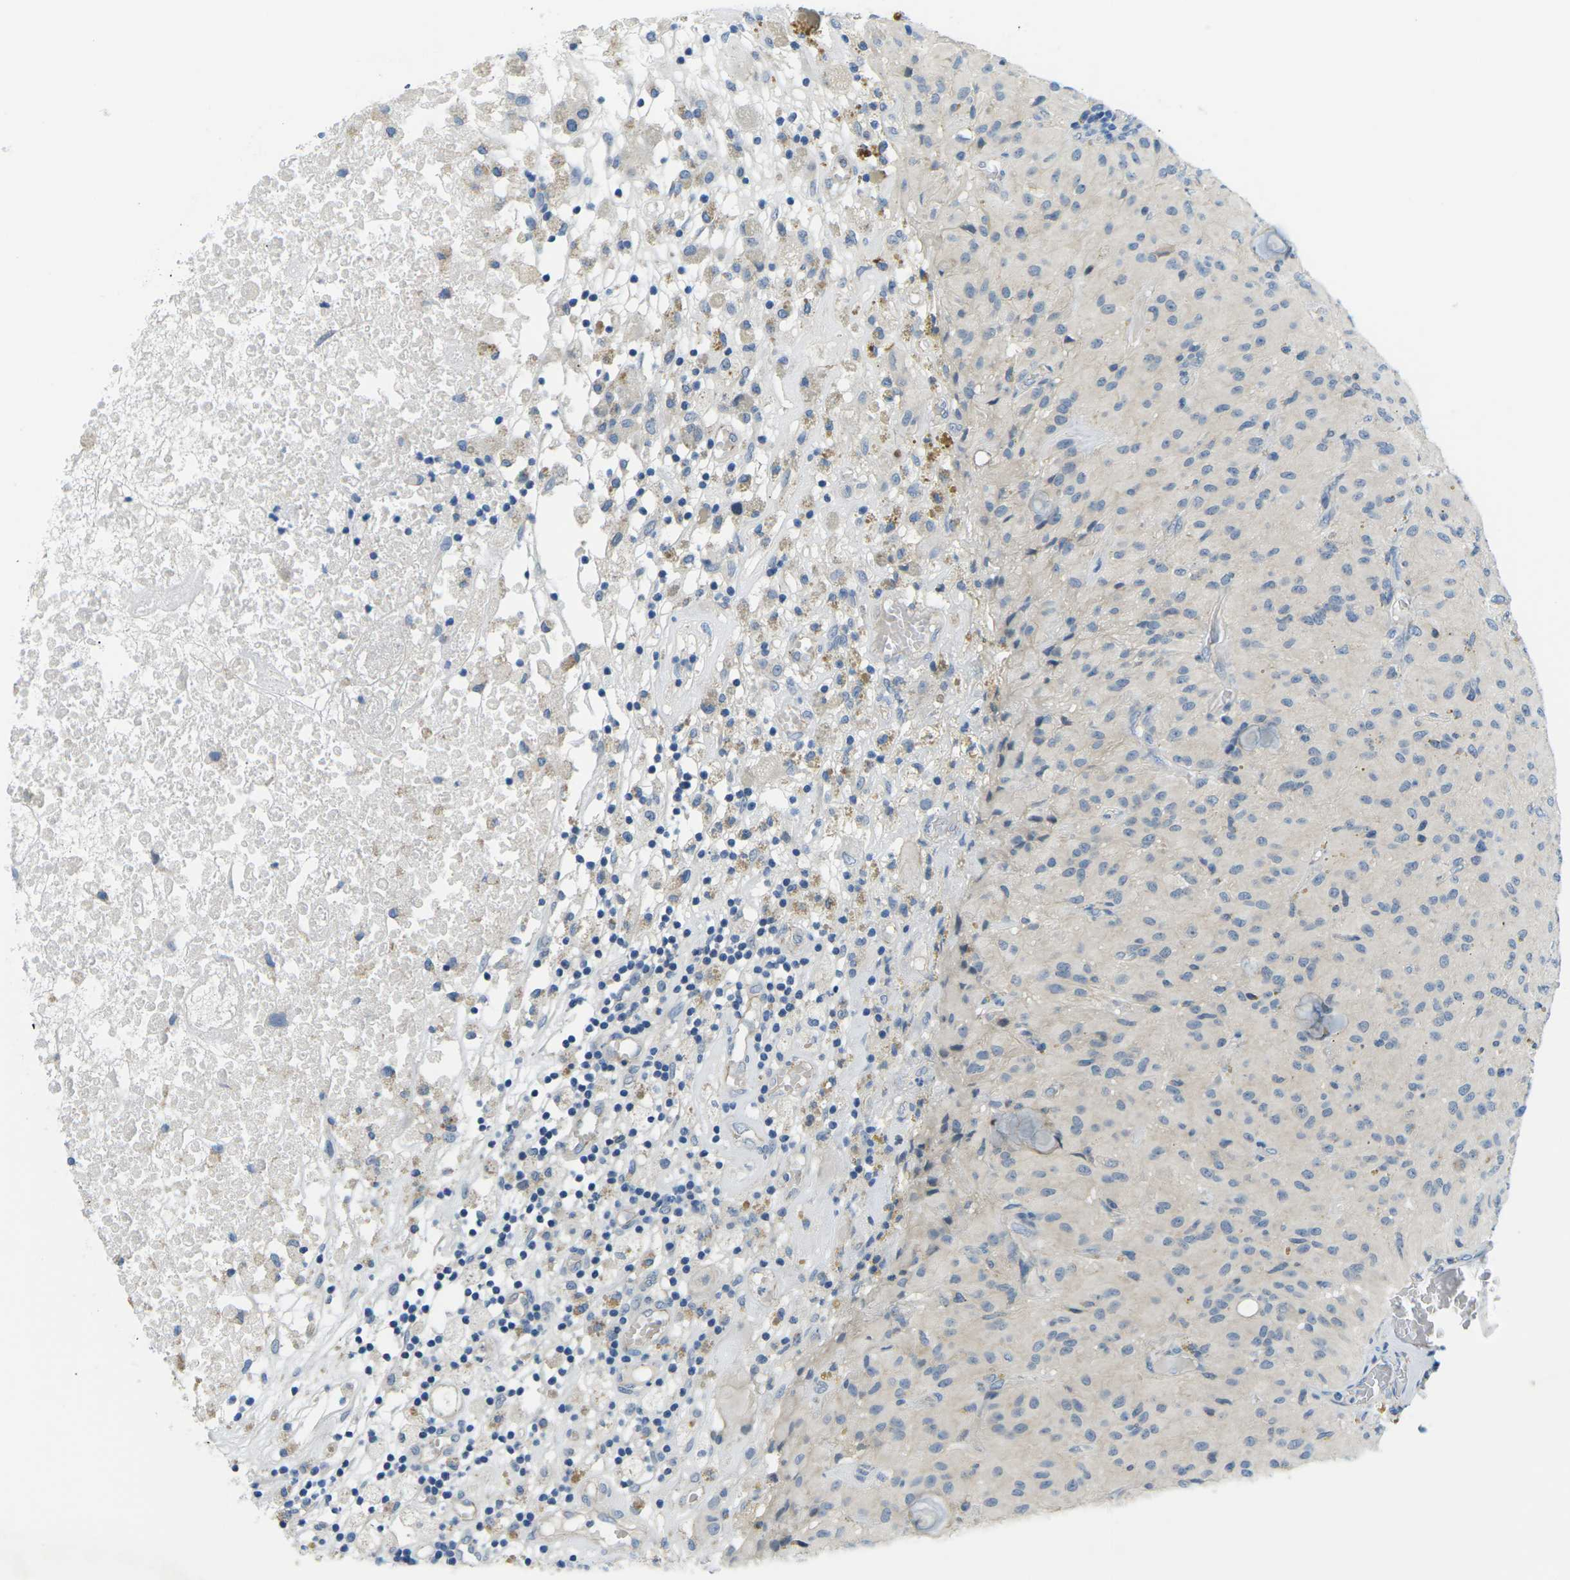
{"staining": {"intensity": "negative", "quantity": "none", "location": "none"}, "tissue": "glioma", "cell_type": "Tumor cells", "image_type": "cancer", "snomed": [{"axis": "morphology", "description": "Glioma, malignant, High grade"}, {"axis": "topography", "description": "Brain"}], "caption": "Glioma was stained to show a protein in brown. There is no significant positivity in tumor cells.", "gene": "CTNND1", "patient": {"sex": "female", "age": 59}}